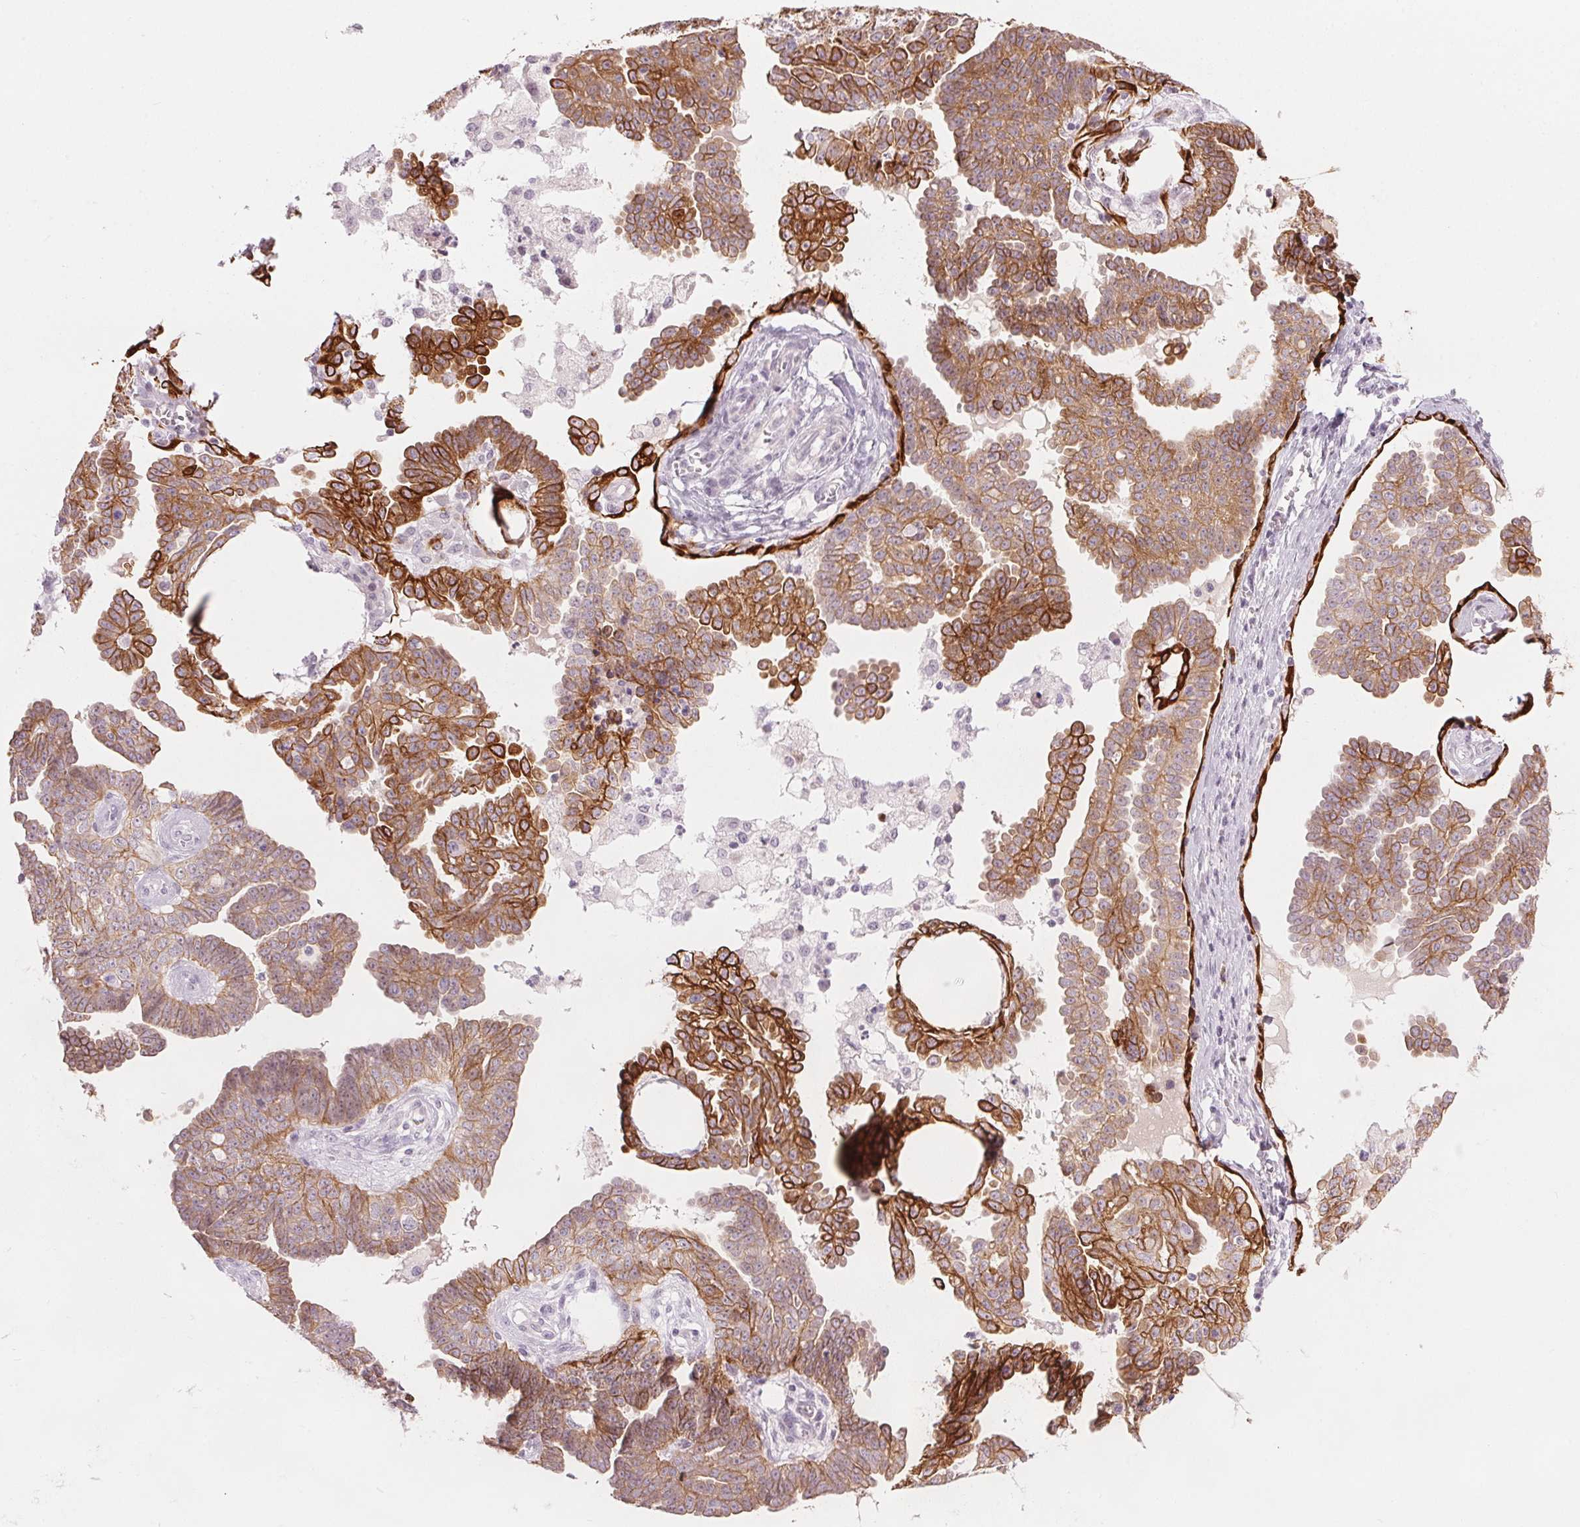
{"staining": {"intensity": "strong", "quantity": "25%-75%", "location": "cytoplasmic/membranous"}, "tissue": "ovarian cancer", "cell_type": "Tumor cells", "image_type": "cancer", "snomed": [{"axis": "morphology", "description": "Cystadenocarcinoma, serous, NOS"}, {"axis": "topography", "description": "Ovary"}], "caption": "Ovarian cancer stained for a protein exhibits strong cytoplasmic/membranous positivity in tumor cells.", "gene": "SCTR", "patient": {"sex": "female", "age": 71}}